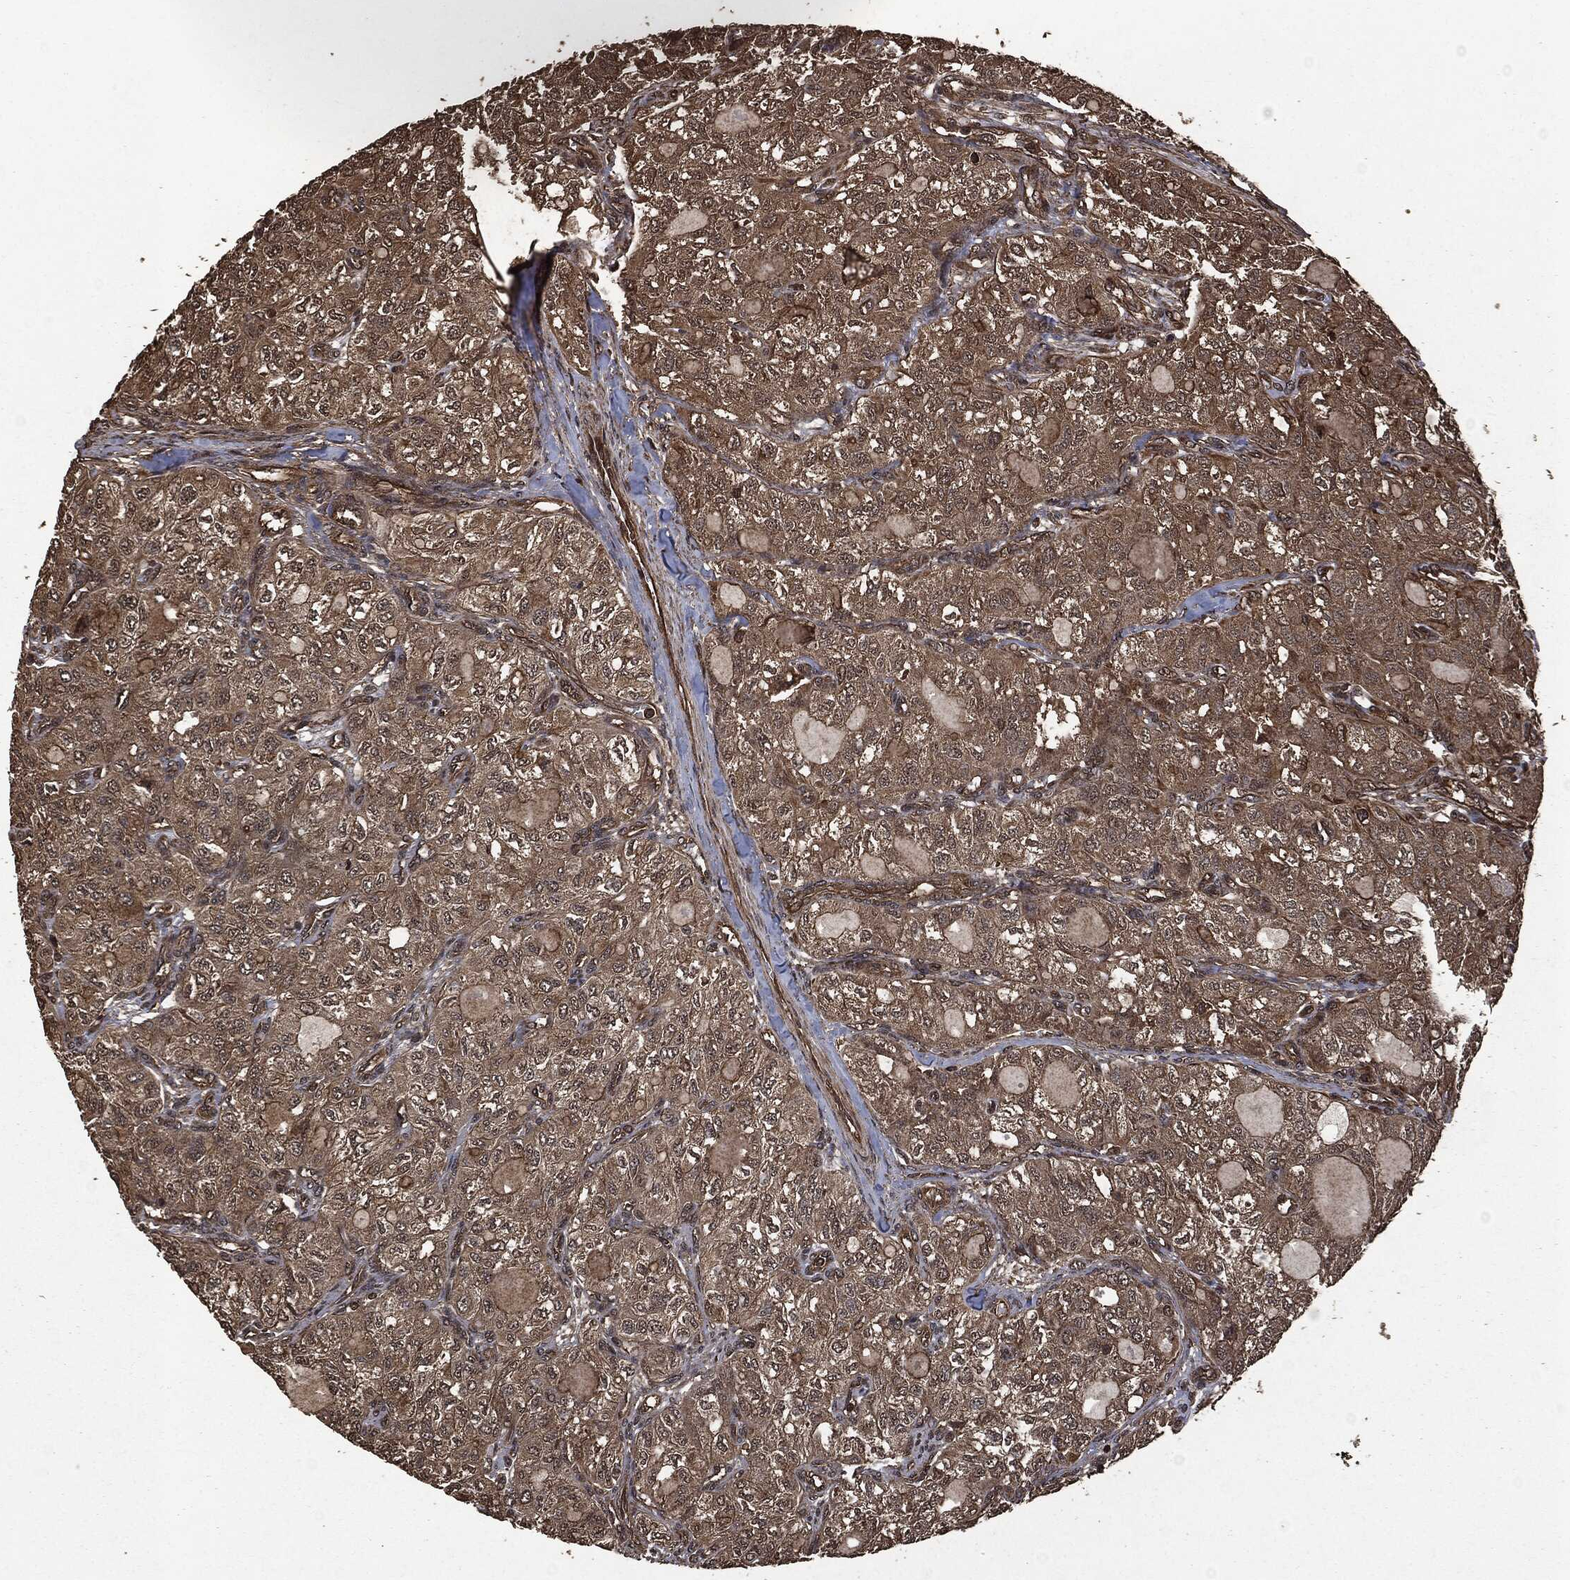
{"staining": {"intensity": "weak", "quantity": "25%-75%", "location": "cytoplasmic/membranous"}, "tissue": "thyroid cancer", "cell_type": "Tumor cells", "image_type": "cancer", "snomed": [{"axis": "morphology", "description": "Follicular adenoma carcinoma, NOS"}, {"axis": "topography", "description": "Thyroid gland"}], "caption": "Thyroid cancer (follicular adenoma carcinoma) stained with a protein marker demonstrates weak staining in tumor cells.", "gene": "HRAS", "patient": {"sex": "male", "age": 75}}